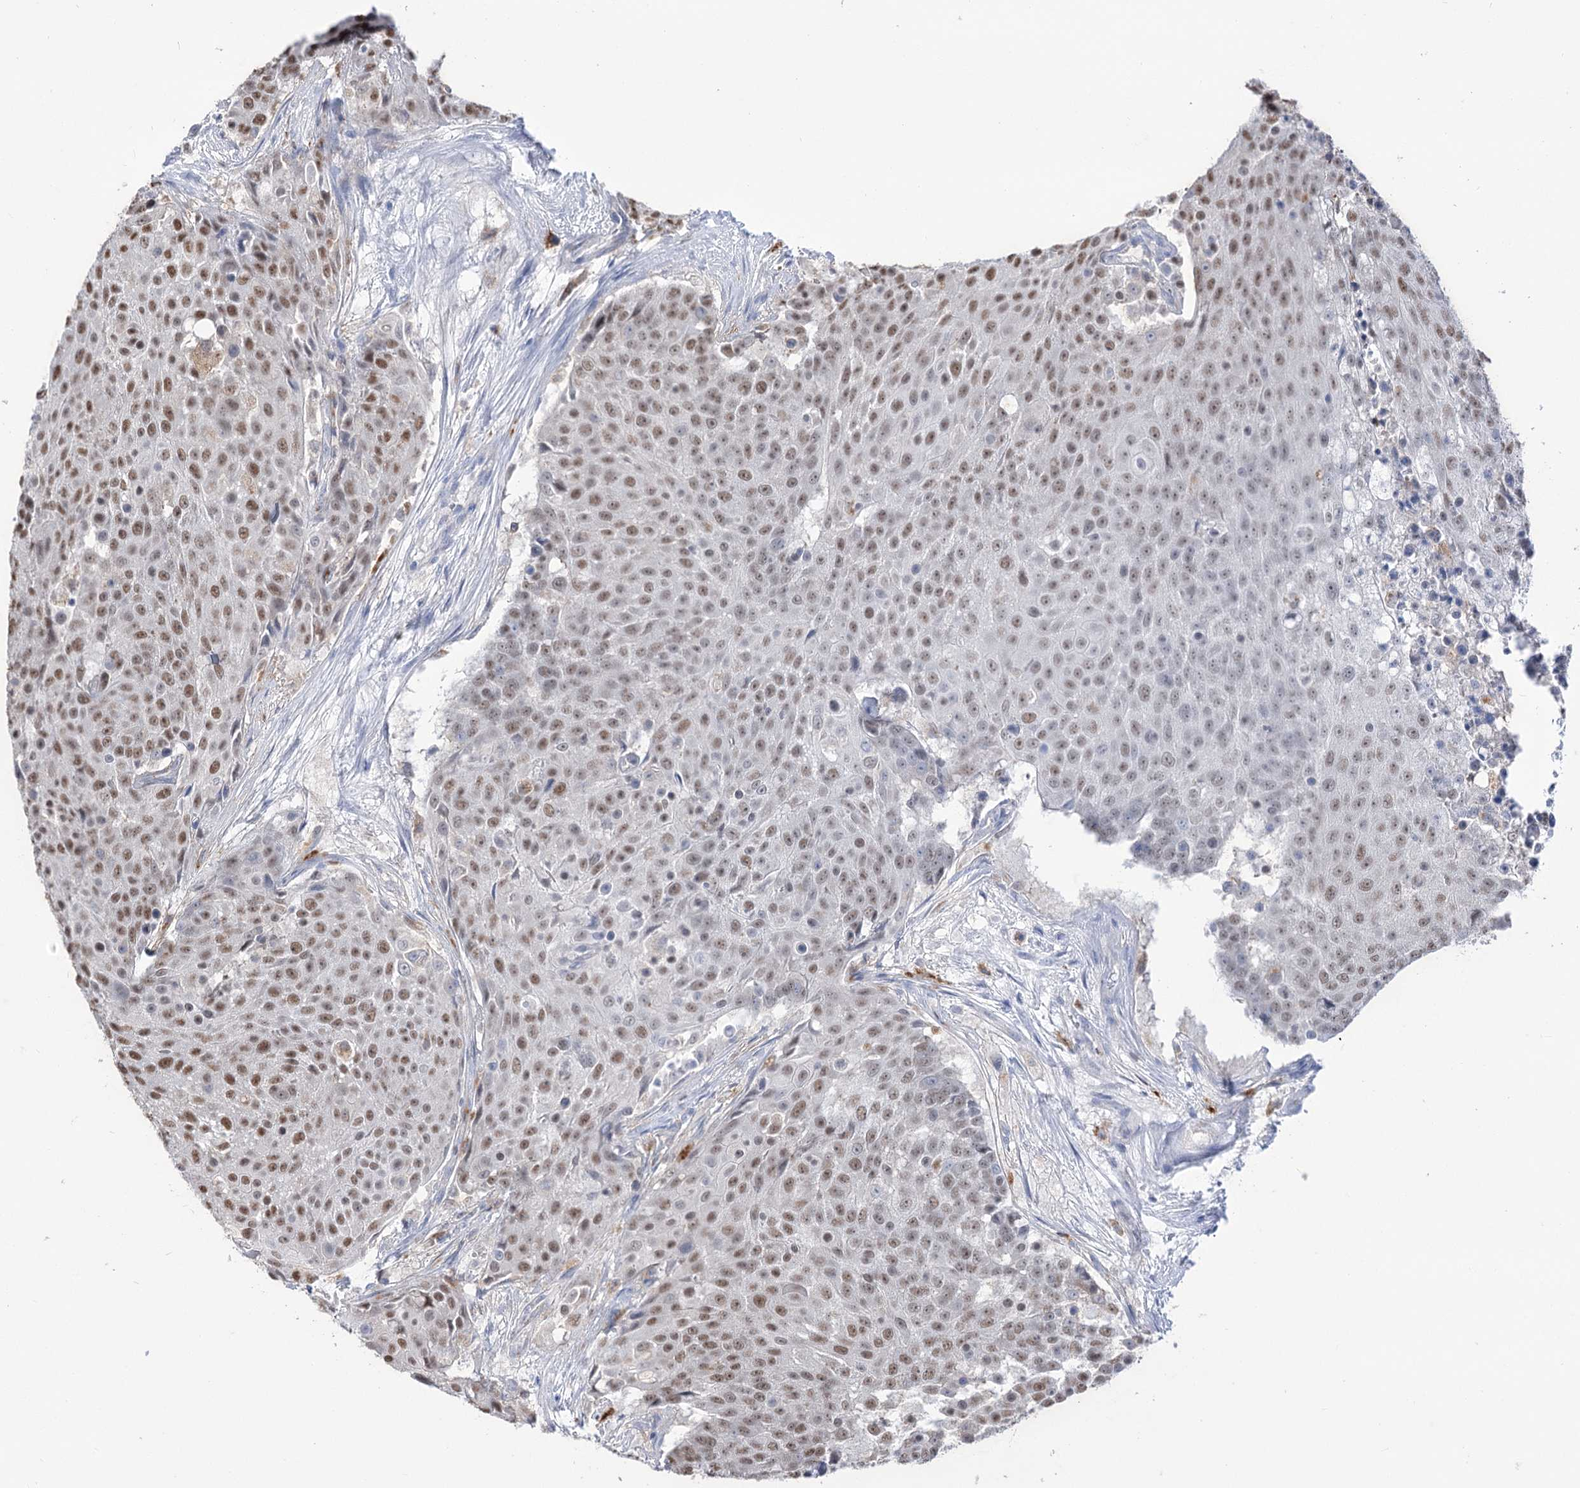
{"staining": {"intensity": "moderate", "quantity": "25%-75%", "location": "nuclear"}, "tissue": "urothelial cancer", "cell_type": "Tumor cells", "image_type": "cancer", "snomed": [{"axis": "morphology", "description": "Urothelial carcinoma, High grade"}, {"axis": "topography", "description": "Urinary bladder"}], "caption": "Human high-grade urothelial carcinoma stained for a protein (brown) exhibits moderate nuclear positive staining in about 25%-75% of tumor cells.", "gene": "SIAE", "patient": {"sex": "female", "age": 63}}